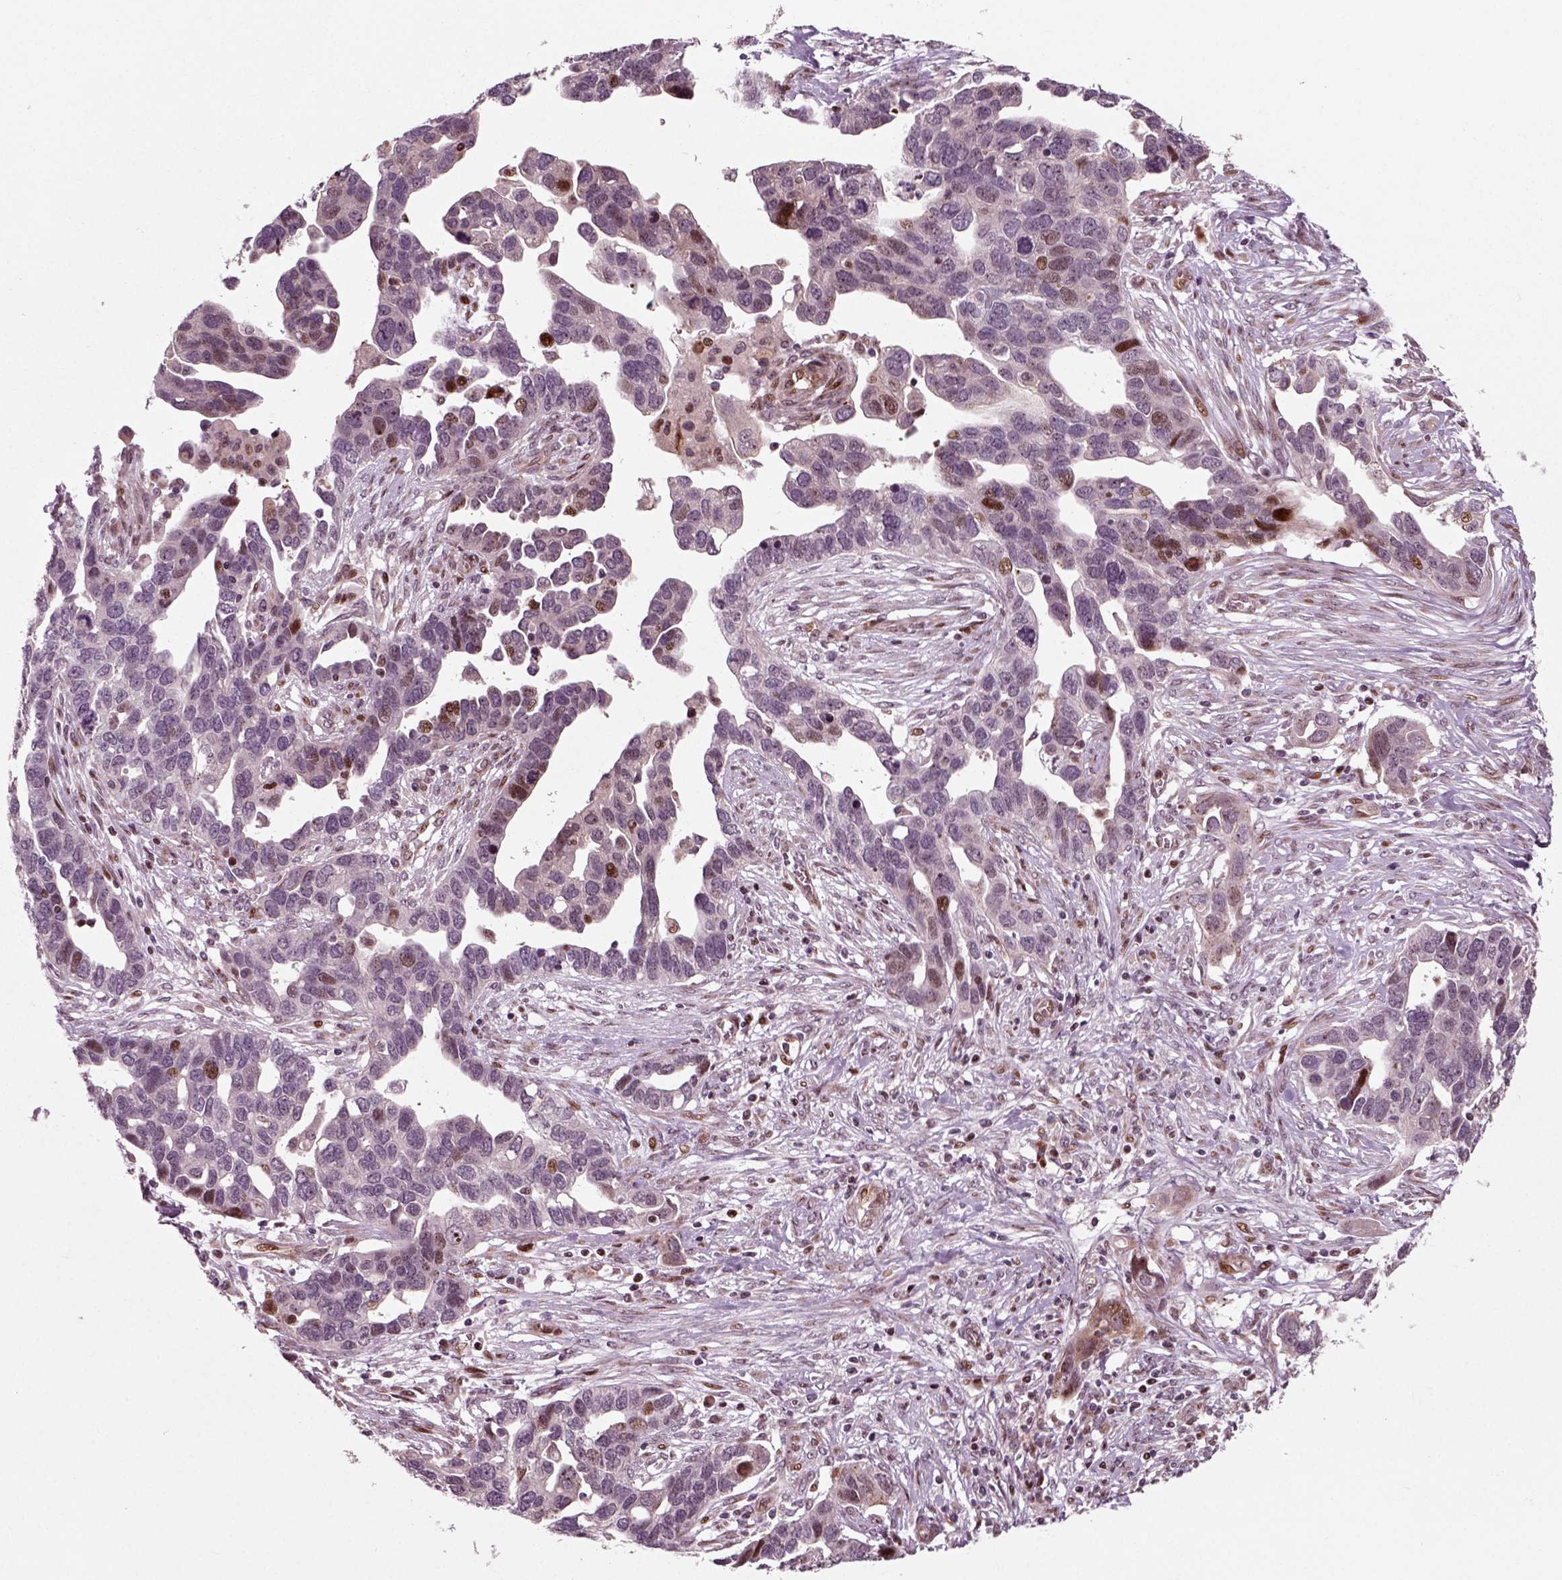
{"staining": {"intensity": "strong", "quantity": "<25%", "location": "nuclear"}, "tissue": "ovarian cancer", "cell_type": "Tumor cells", "image_type": "cancer", "snomed": [{"axis": "morphology", "description": "Cystadenocarcinoma, serous, NOS"}, {"axis": "topography", "description": "Ovary"}], "caption": "Brown immunohistochemical staining in ovarian serous cystadenocarcinoma shows strong nuclear staining in approximately <25% of tumor cells.", "gene": "CDC14A", "patient": {"sex": "female", "age": 54}}